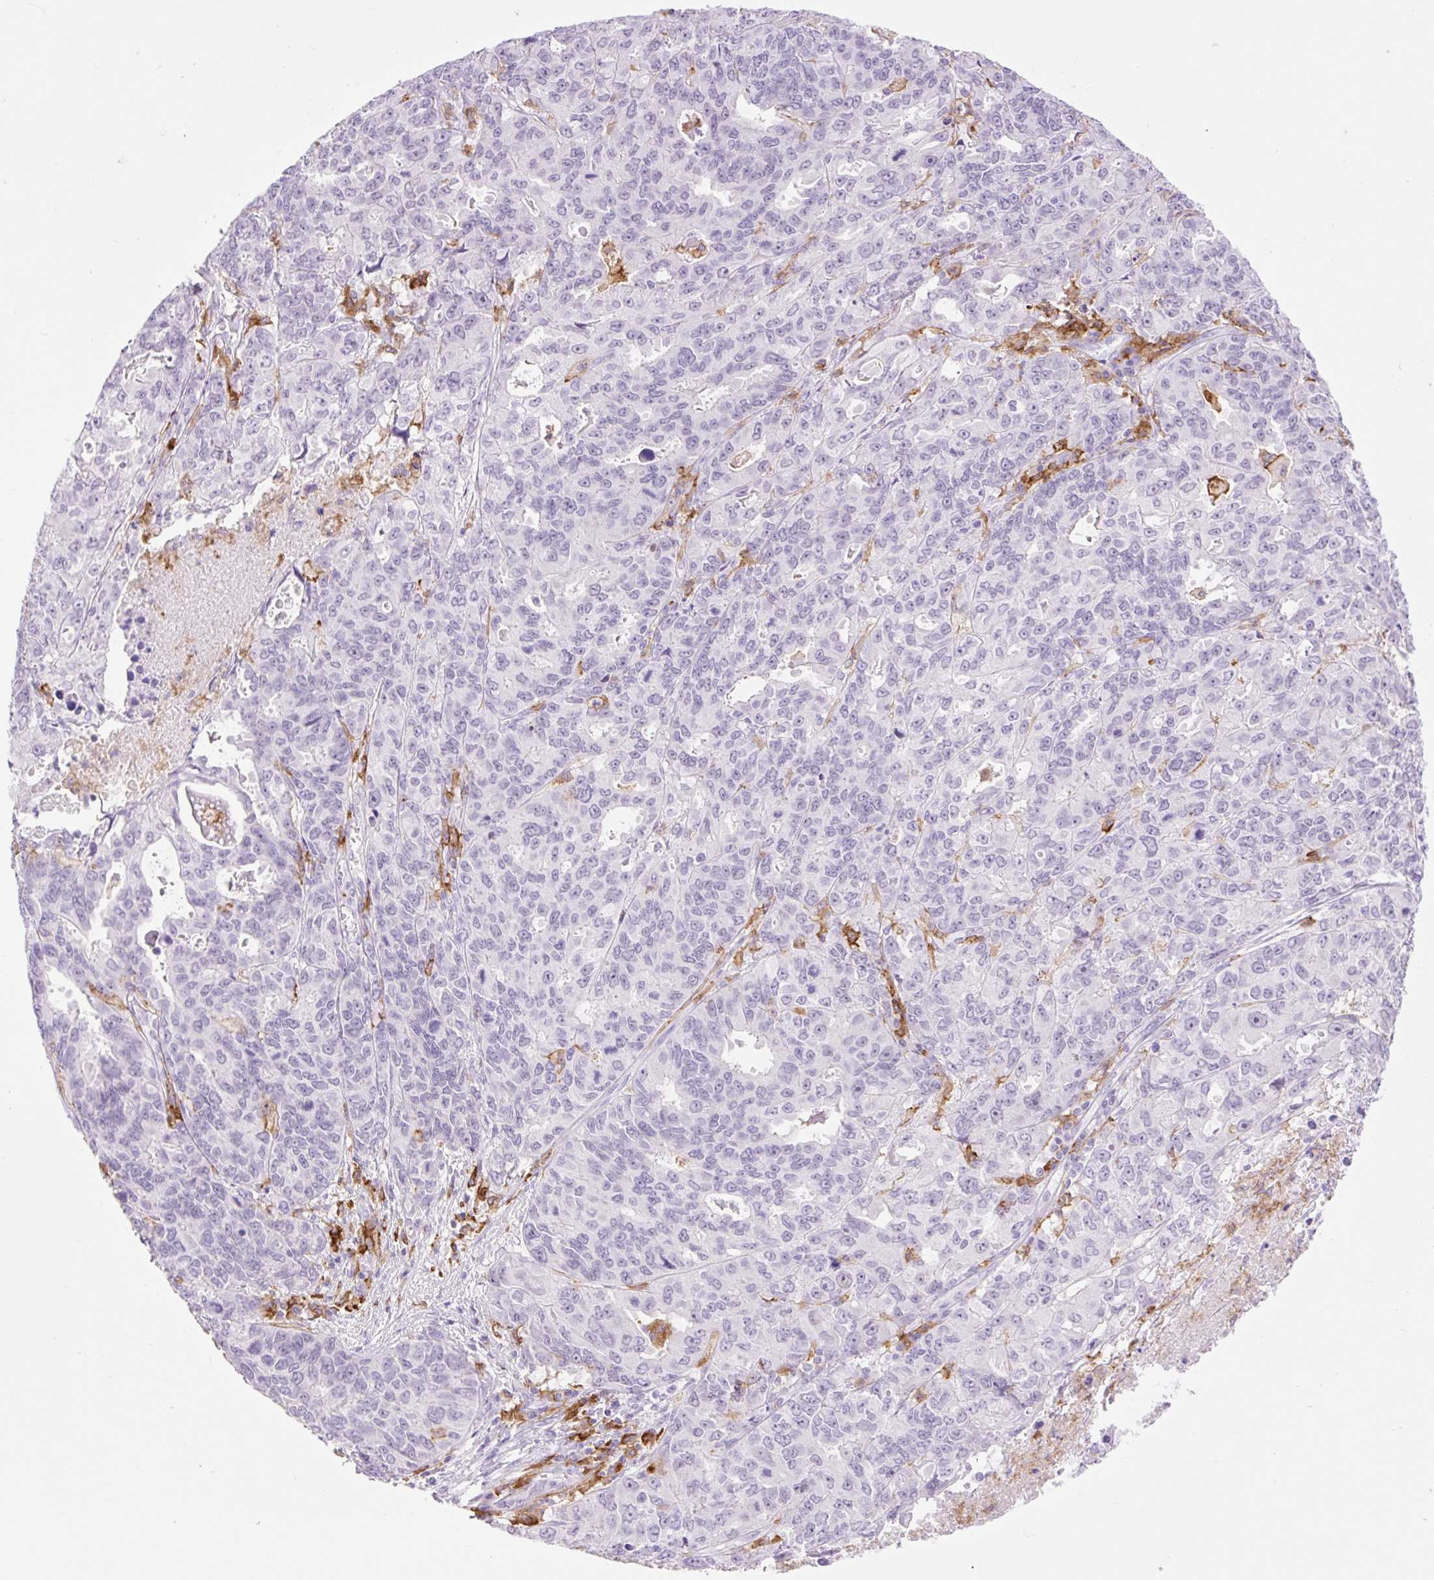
{"staining": {"intensity": "negative", "quantity": "none", "location": "none"}, "tissue": "endometrial cancer", "cell_type": "Tumor cells", "image_type": "cancer", "snomed": [{"axis": "morphology", "description": "Adenocarcinoma, NOS"}, {"axis": "topography", "description": "Uterus"}], "caption": "Immunohistochemistry micrograph of human endometrial cancer (adenocarcinoma) stained for a protein (brown), which displays no positivity in tumor cells. (Stains: DAB (3,3'-diaminobenzidine) IHC with hematoxylin counter stain, Microscopy: brightfield microscopy at high magnification).", "gene": "SIGLEC1", "patient": {"sex": "female", "age": 79}}